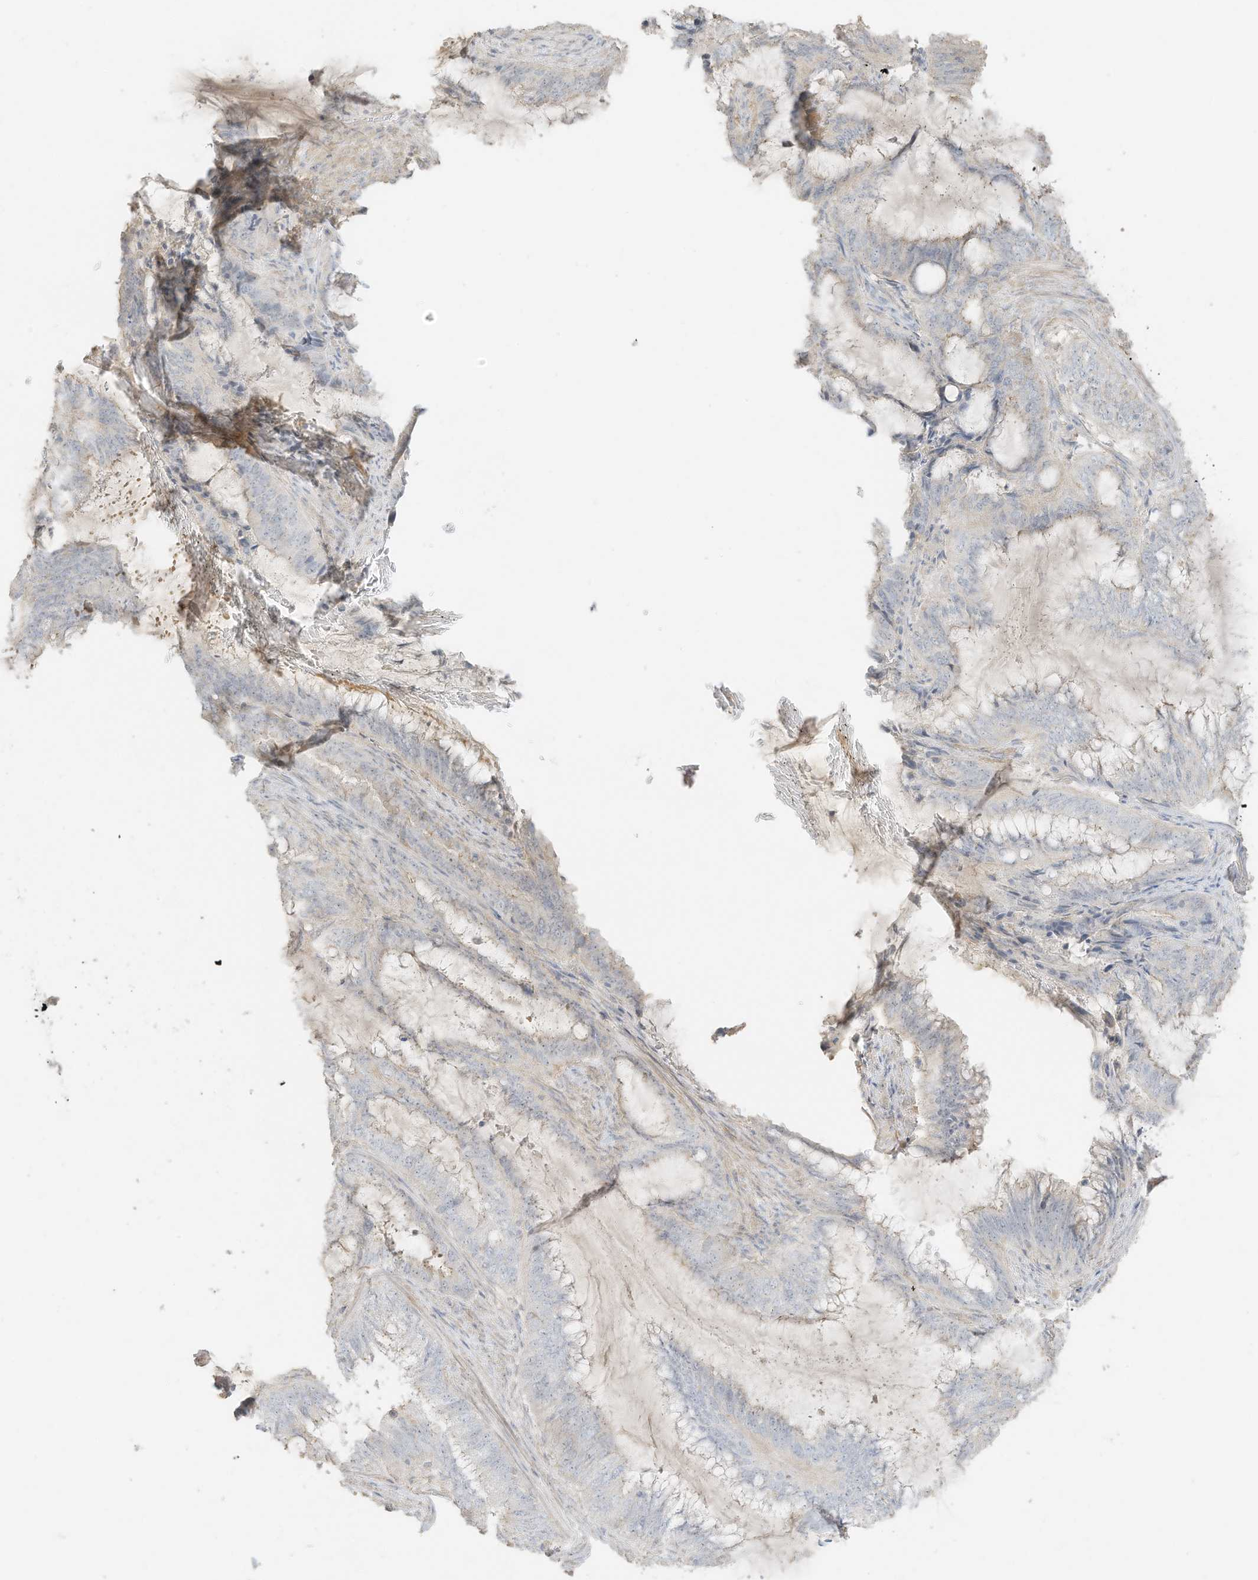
{"staining": {"intensity": "negative", "quantity": "none", "location": "none"}, "tissue": "endometrial cancer", "cell_type": "Tumor cells", "image_type": "cancer", "snomed": [{"axis": "morphology", "description": "Adenocarcinoma, NOS"}, {"axis": "topography", "description": "Endometrium"}], "caption": "DAB (3,3'-diaminobenzidine) immunohistochemical staining of human endometrial cancer (adenocarcinoma) shows no significant staining in tumor cells.", "gene": "ZBTB41", "patient": {"sex": "female", "age": 51}}